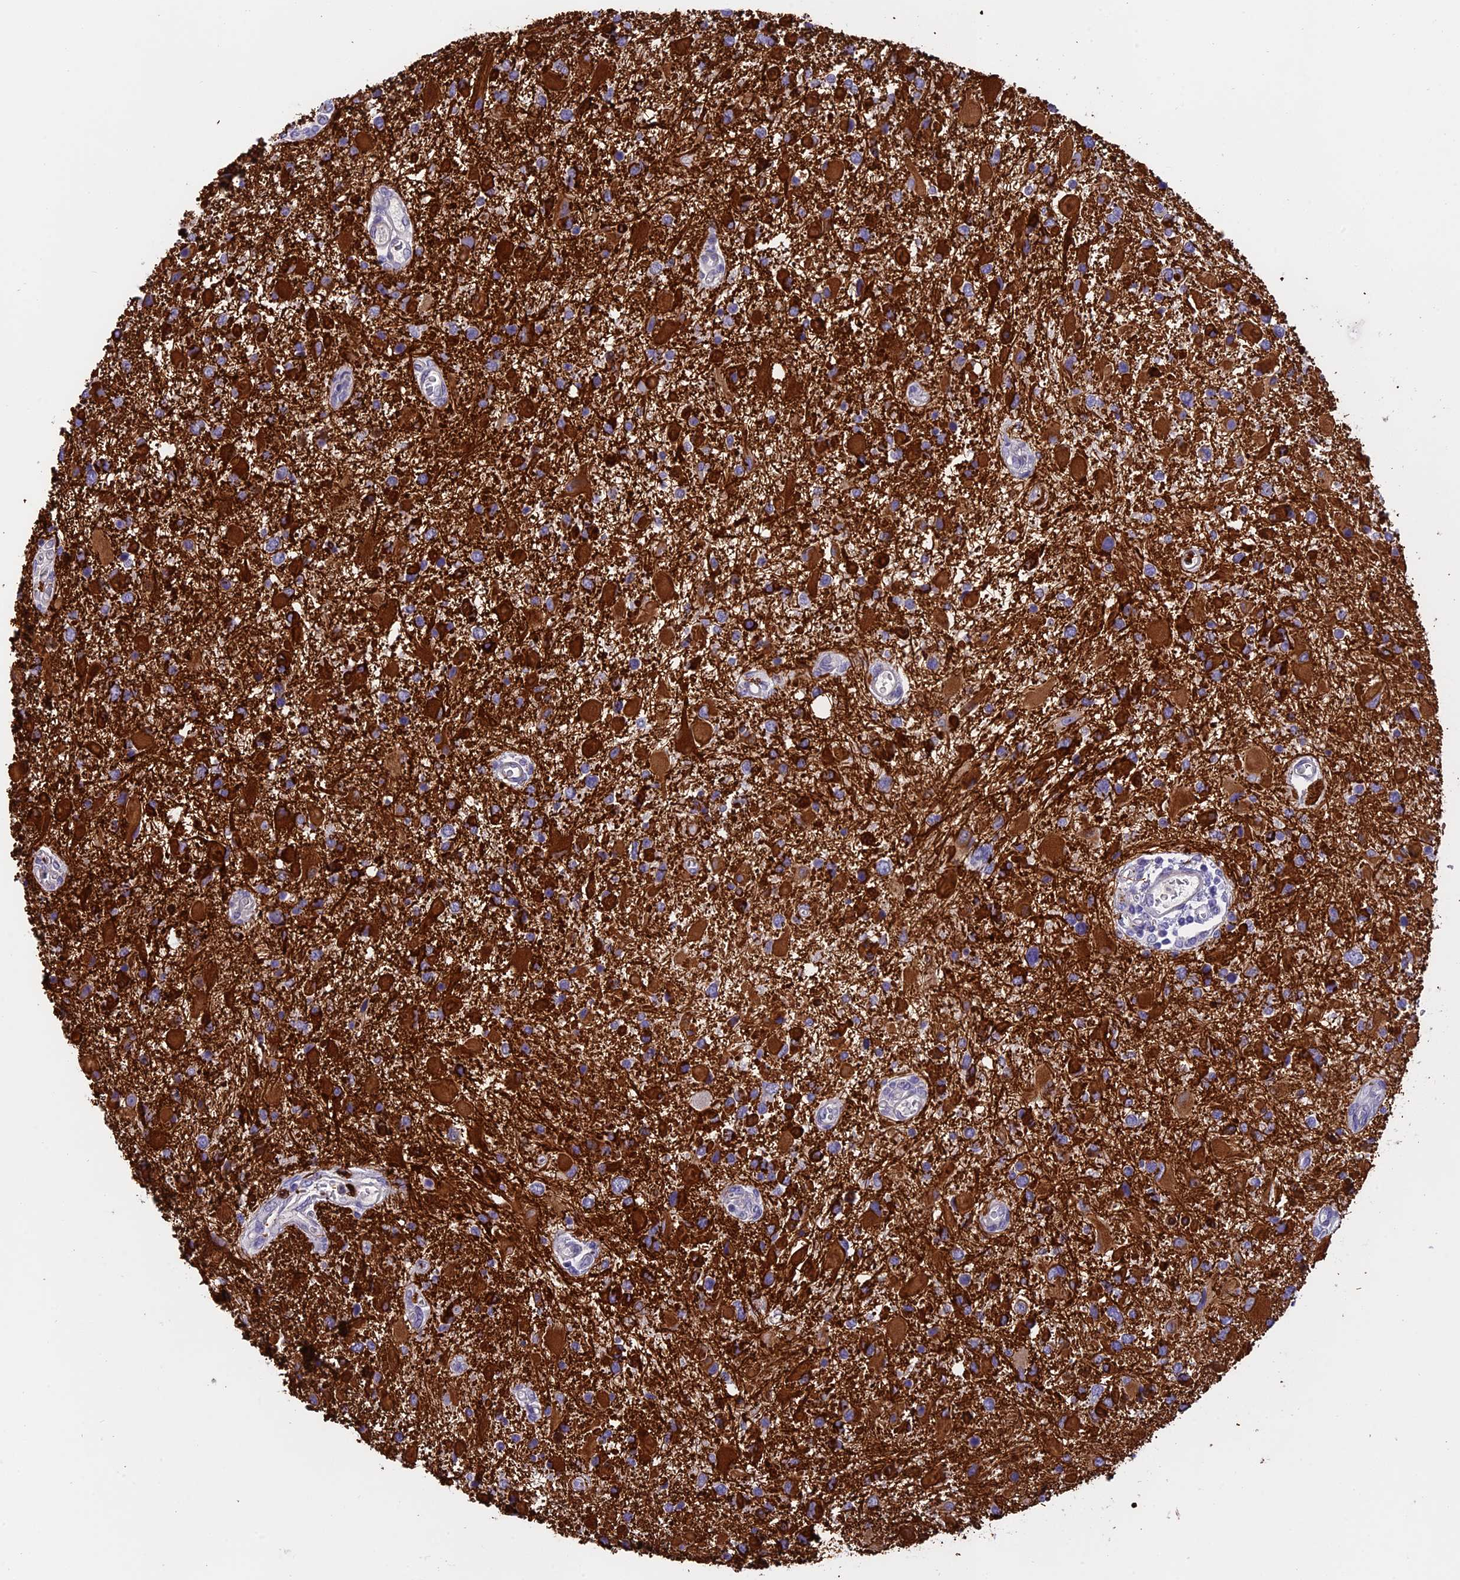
{"staining": {"intensity": "strong", "quantity": "<25%", "location": "cytoplasmic/membranous"}, "tissue": "glioma", "cell_type": "Tumor cells", "image_type": "cancer", "snomed": [{"axis": "morphology", "description": "Glioma, malignant, High grade"}, {"axis": "topography", "description": "Brain"}], "caption": "Glioma stained with a brown dye shows strong cytoplasmic/membranous positive expression in approximately <25% of tumor cells.", "gene": "C17orf67", "patient": {"sex": "male", "age": 53}}